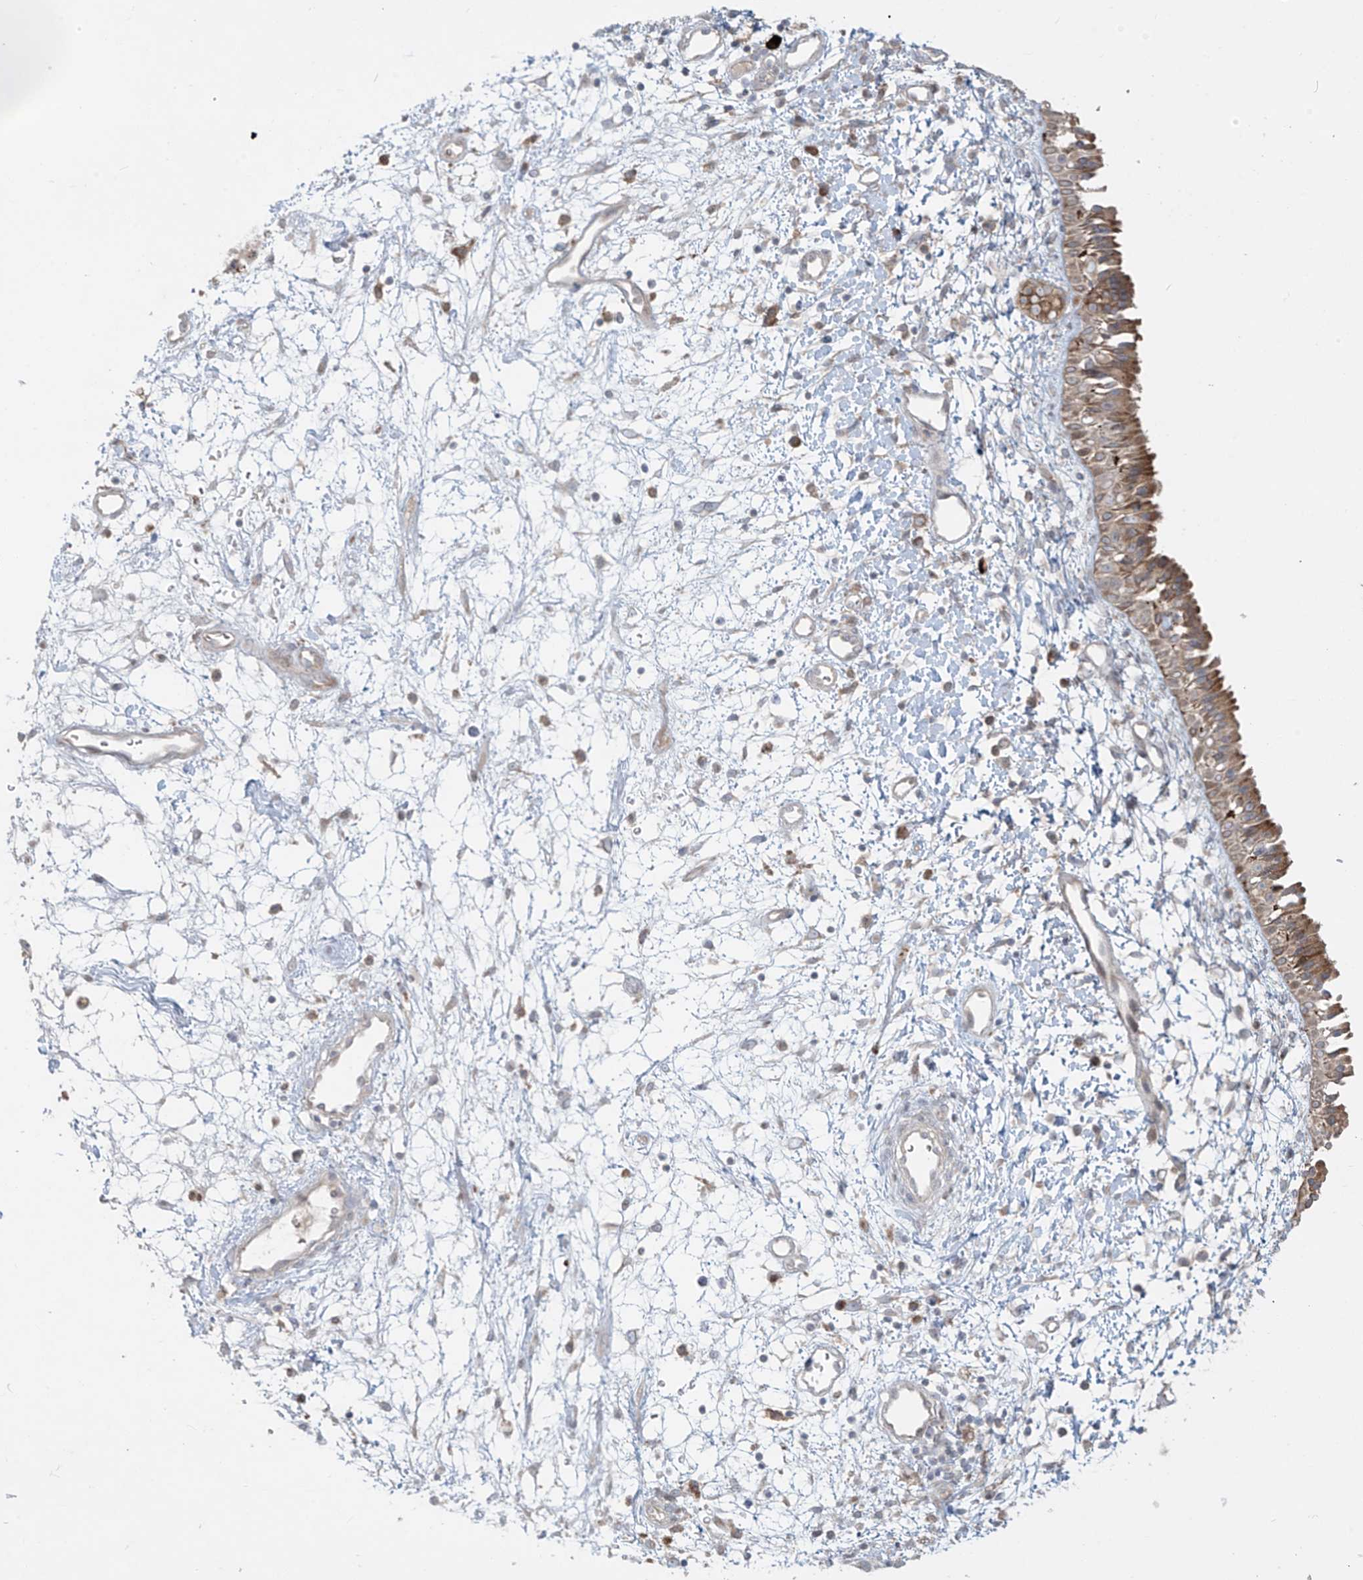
{"staining": {"intensity": "strong", "quantity": ">75%", "location": "cytoplasmic/membranous"}, "tissue": "nasopharynx", "cell_type": "Respiratory epithelial cells", "image_type": "normal", "snomed": [{"axis": "morphology", "description": "Normal tissue, NOS"}, {"axis": "topography", "description": "Nasopharynx"}], "caption": "Benign nasopharynx was stained to show a protein in brown. There is high levels of strong cytoplasmic/membranous expression in about >75% of respiratory epithelial cells. Immunohistochemistry stains the protein of interest in brown and the nuclei are stained blue.", "gene": "PPAT", "patient": {"sex": "male", "age": 22}}